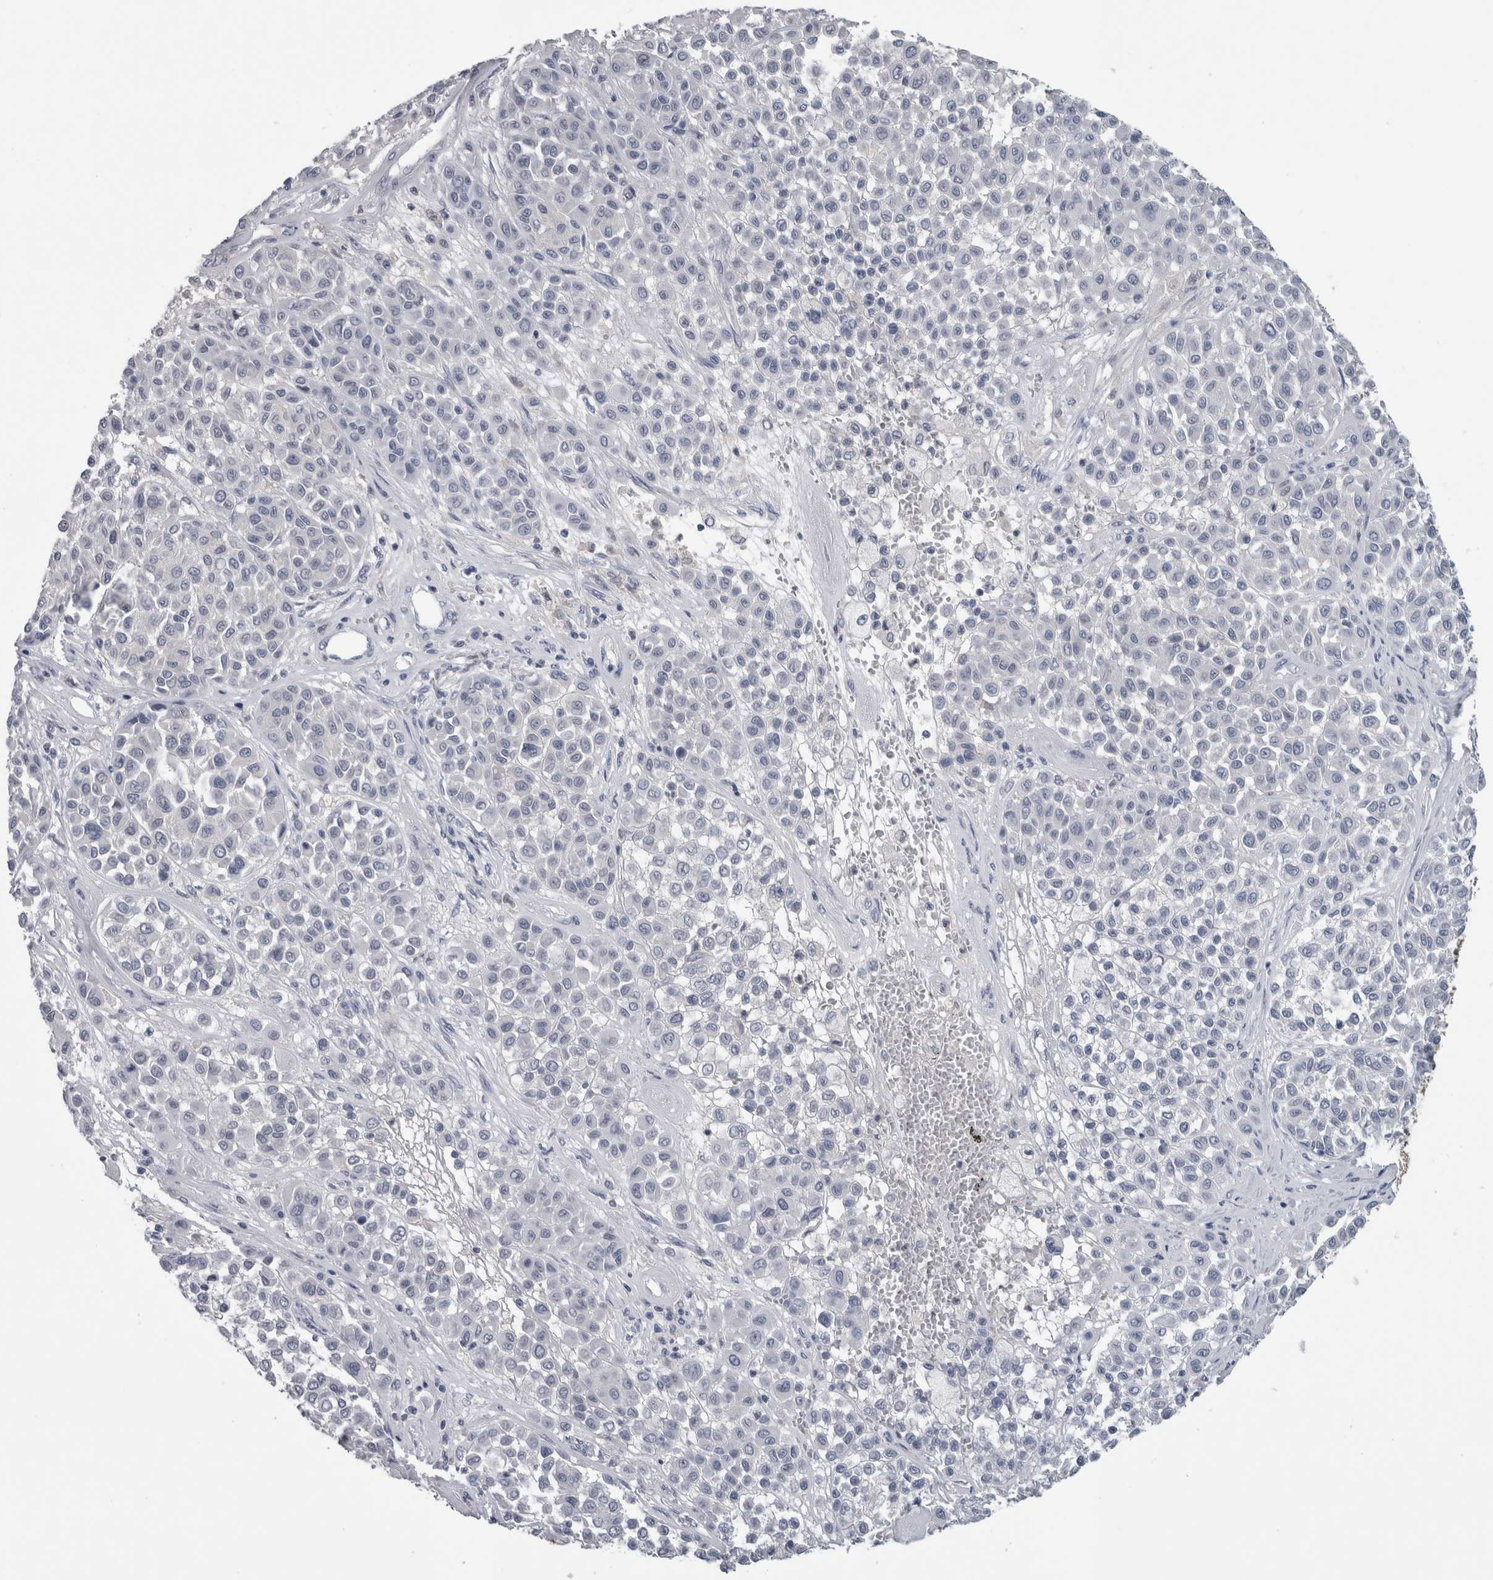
{"staining": {"intensity": "negative", "quantity": "none", "location": "none"}, "tissue": "melanoma", "cell_type": "Tumor cells", "image_type": "cancer", "snomed": [{"axis": "morphology", "description": "Malignant melanoma, Metastatic site"}, {"axis": "topography", "description": "Soft tissue"}], "caption": "Photomicrograph shows no significant protein staining in tumor cells of melanoma.", "gene": "NAPRT", "patient": {"sex": "male", "age": 41}}